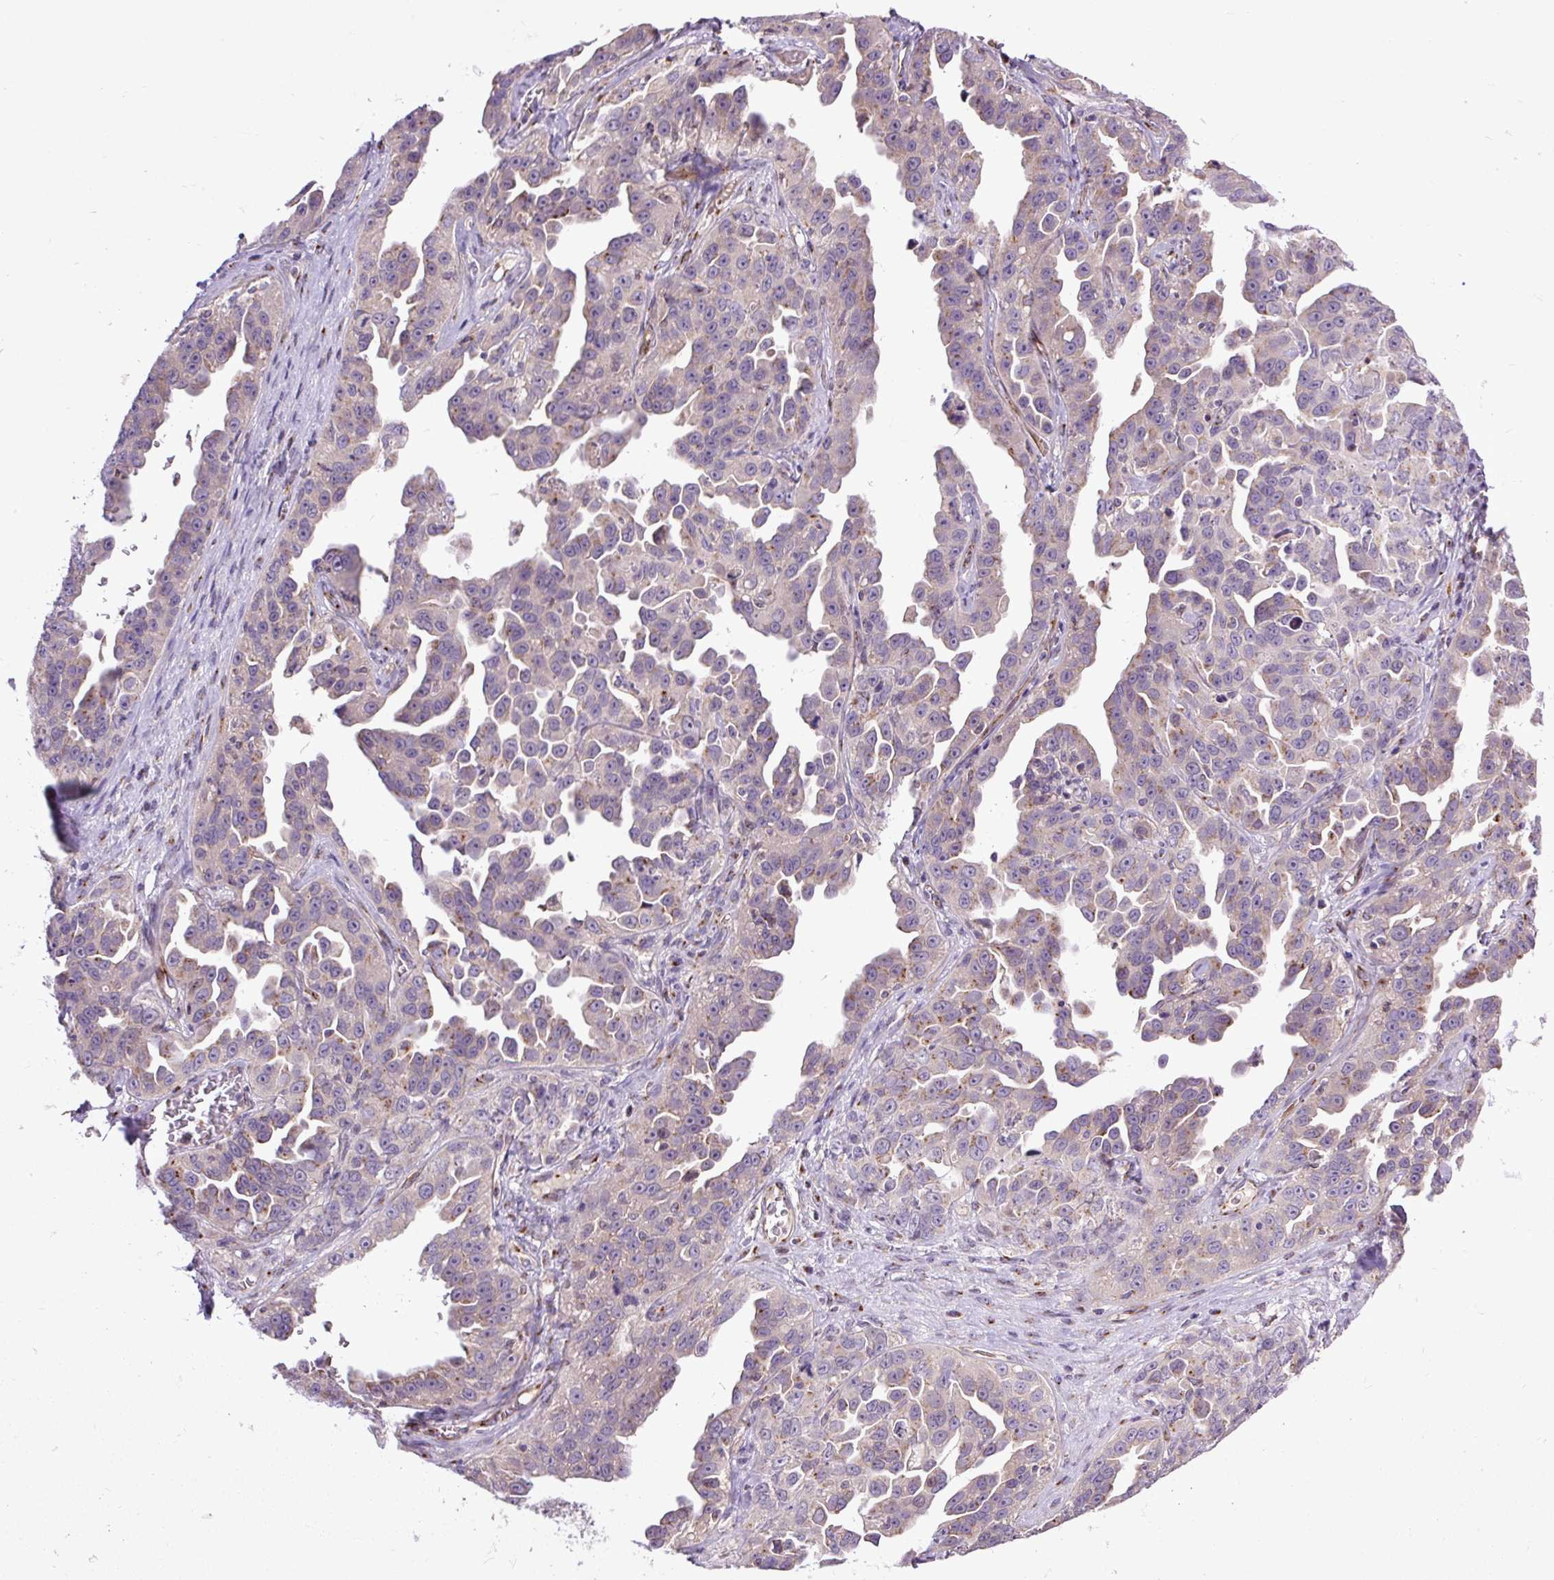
{"staining": {"intensity": "negative", "quantity": "none", "location": "none"}, "tissue": "ovarian cancer", "cell_type": "Tumor cells", "image_type": "cancer", "snomed": [{"axis": "morphology", "description": "Cystadenocarcinoma, serous, NOS"}, {"axis": "topography", "description": "Ovary"}], "caption": "Immunohistochemistry histopathology image of neoplastic tissue: human ovarian cancer (serous cystadenocarcinoma) stained with DAB exhibits no significant protein staining in tumor cells.", "gene": "MSMP", "patient": {"sex": "female", "age": 75}}